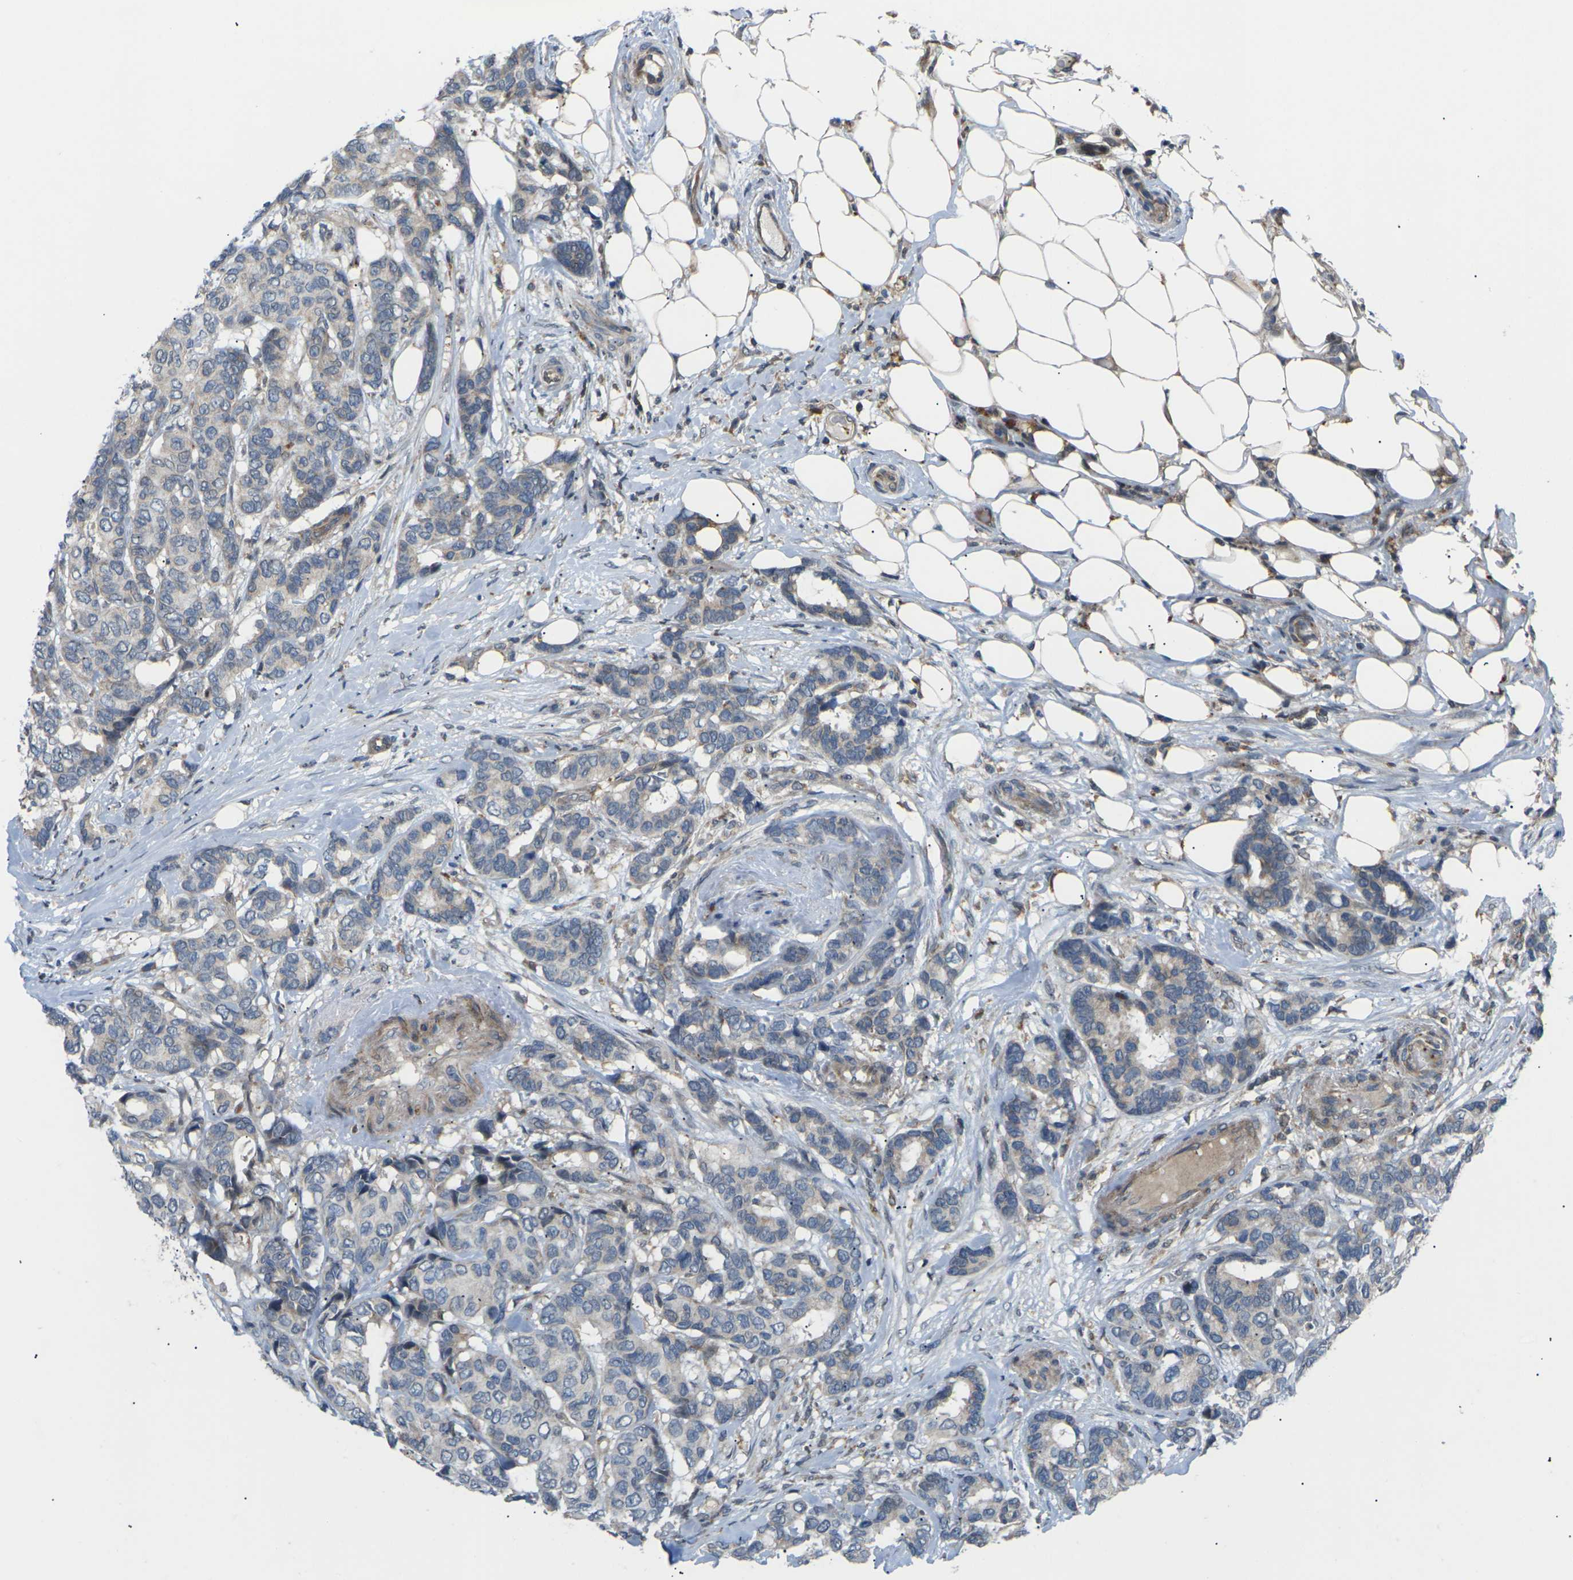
{"staining": {"intensity": "weak", "quantity": "<25%", "location": "cytoplasmic/membranous"}, "tissue": "breast cancer", "cell_type": "Tumor cells", "image_type": "cancer", "snomed": [{"axis": "morphology", "description": "Duct carcinoma"}, {"axis": "topography", "description": "Breast"}], "caption": "Image shows no protein positivity in tumor cells of breast cancer (infiltrating ductal carcinoma) tissue. (DAB (3,3'-diaminobenzidine) IHC, high magnification).", "gene": "RPS6KA3", "patient": {"sex": "female", "age": 87}}